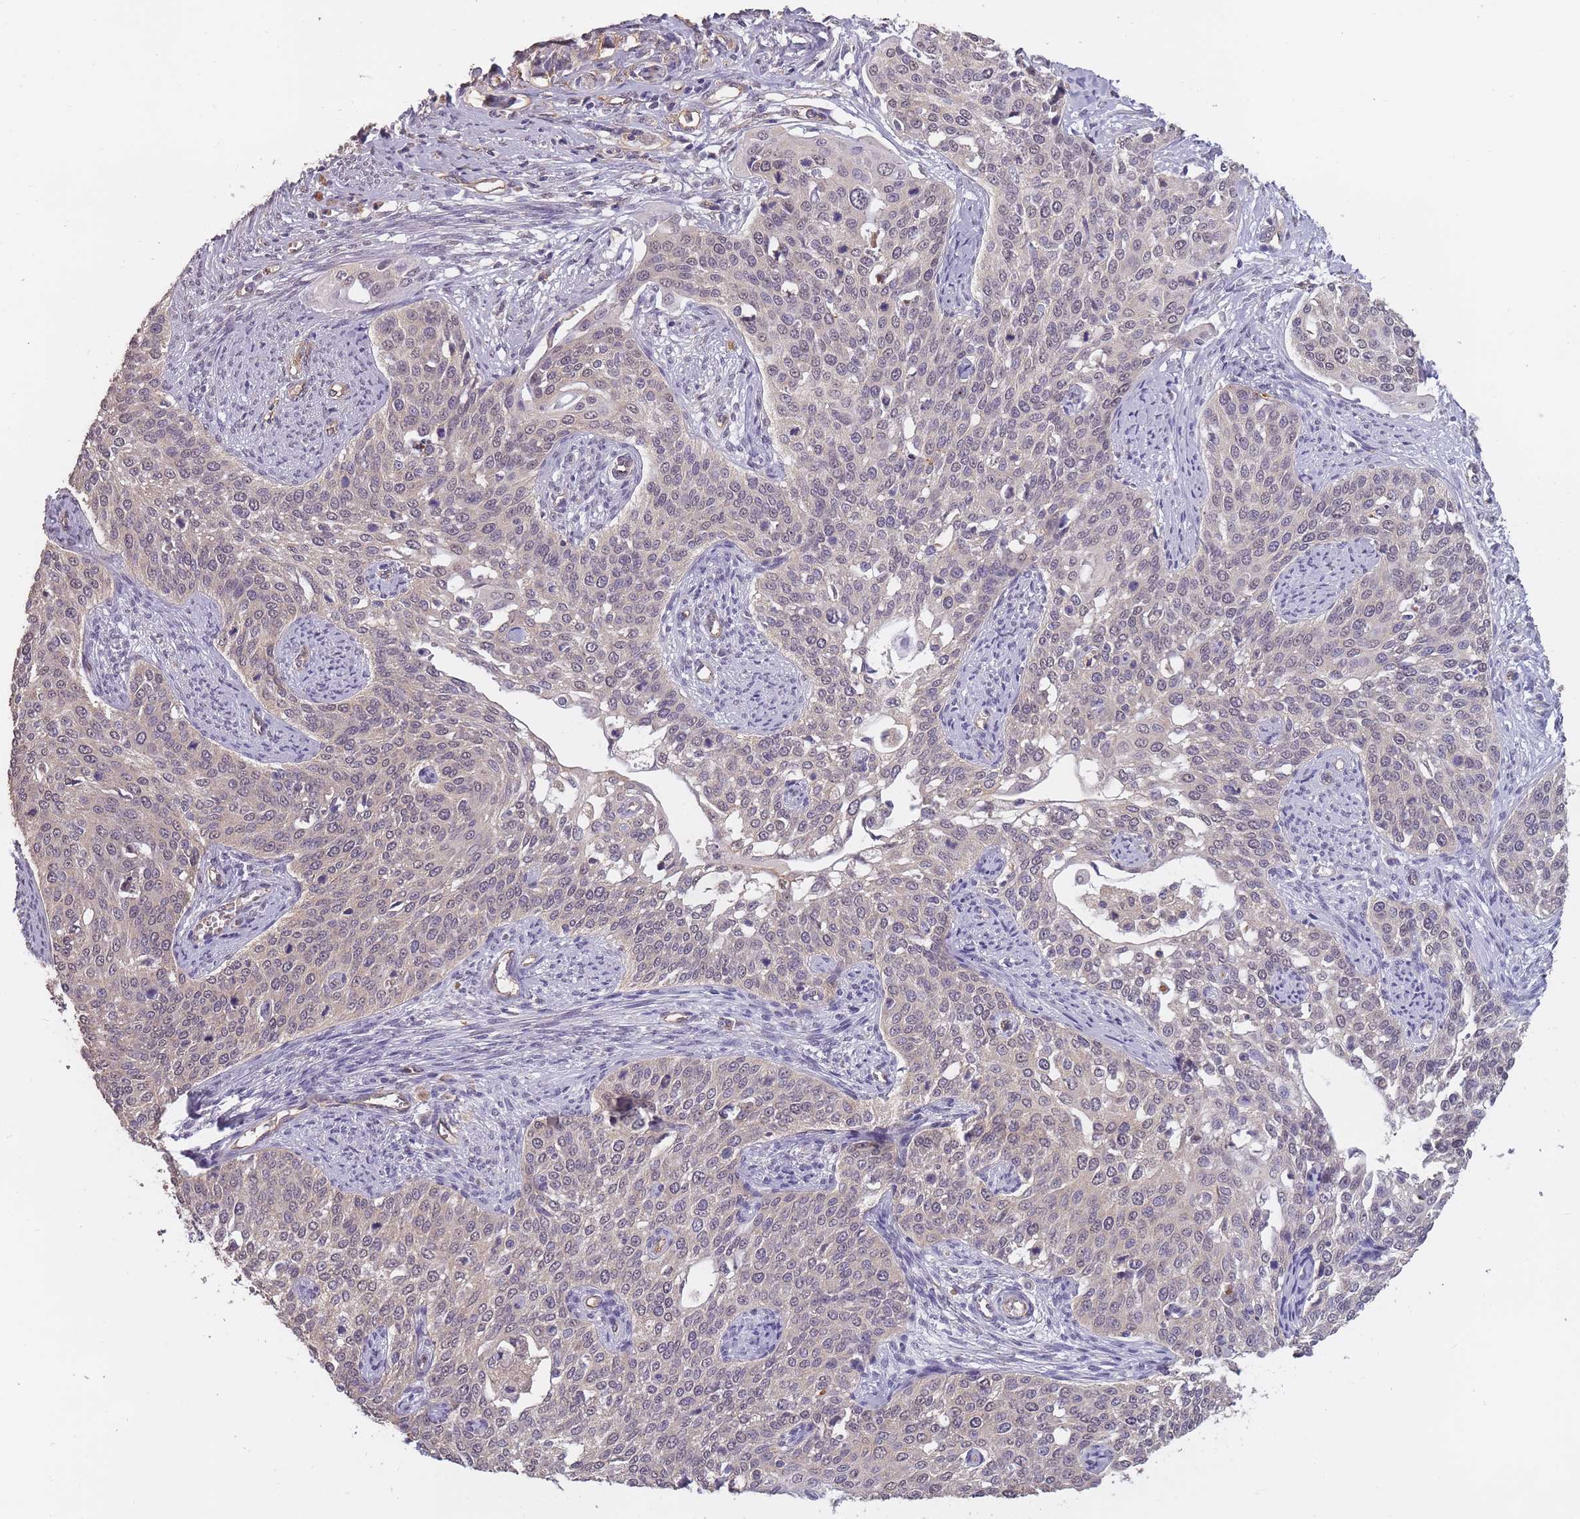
{"staining": {"intensity": "negative", "quantity": "none", "location": "none"}, "tissue": "cervical cancer", "cell_type": "Tumor cells", "image_type": "cancer", "snomed": [{"axis": "morphology", "description": "Squamous cell carcinoma, NOS"}, {"axis": "topography", "description": "Cervix"}], "caption": "Immunohistochemical staining of cervical cancer (squamous cell carcinoma) displays no significant expression in tumor cells.", "gene": "KIAA1755", "patient": {"sex": "female", "age": 44}}